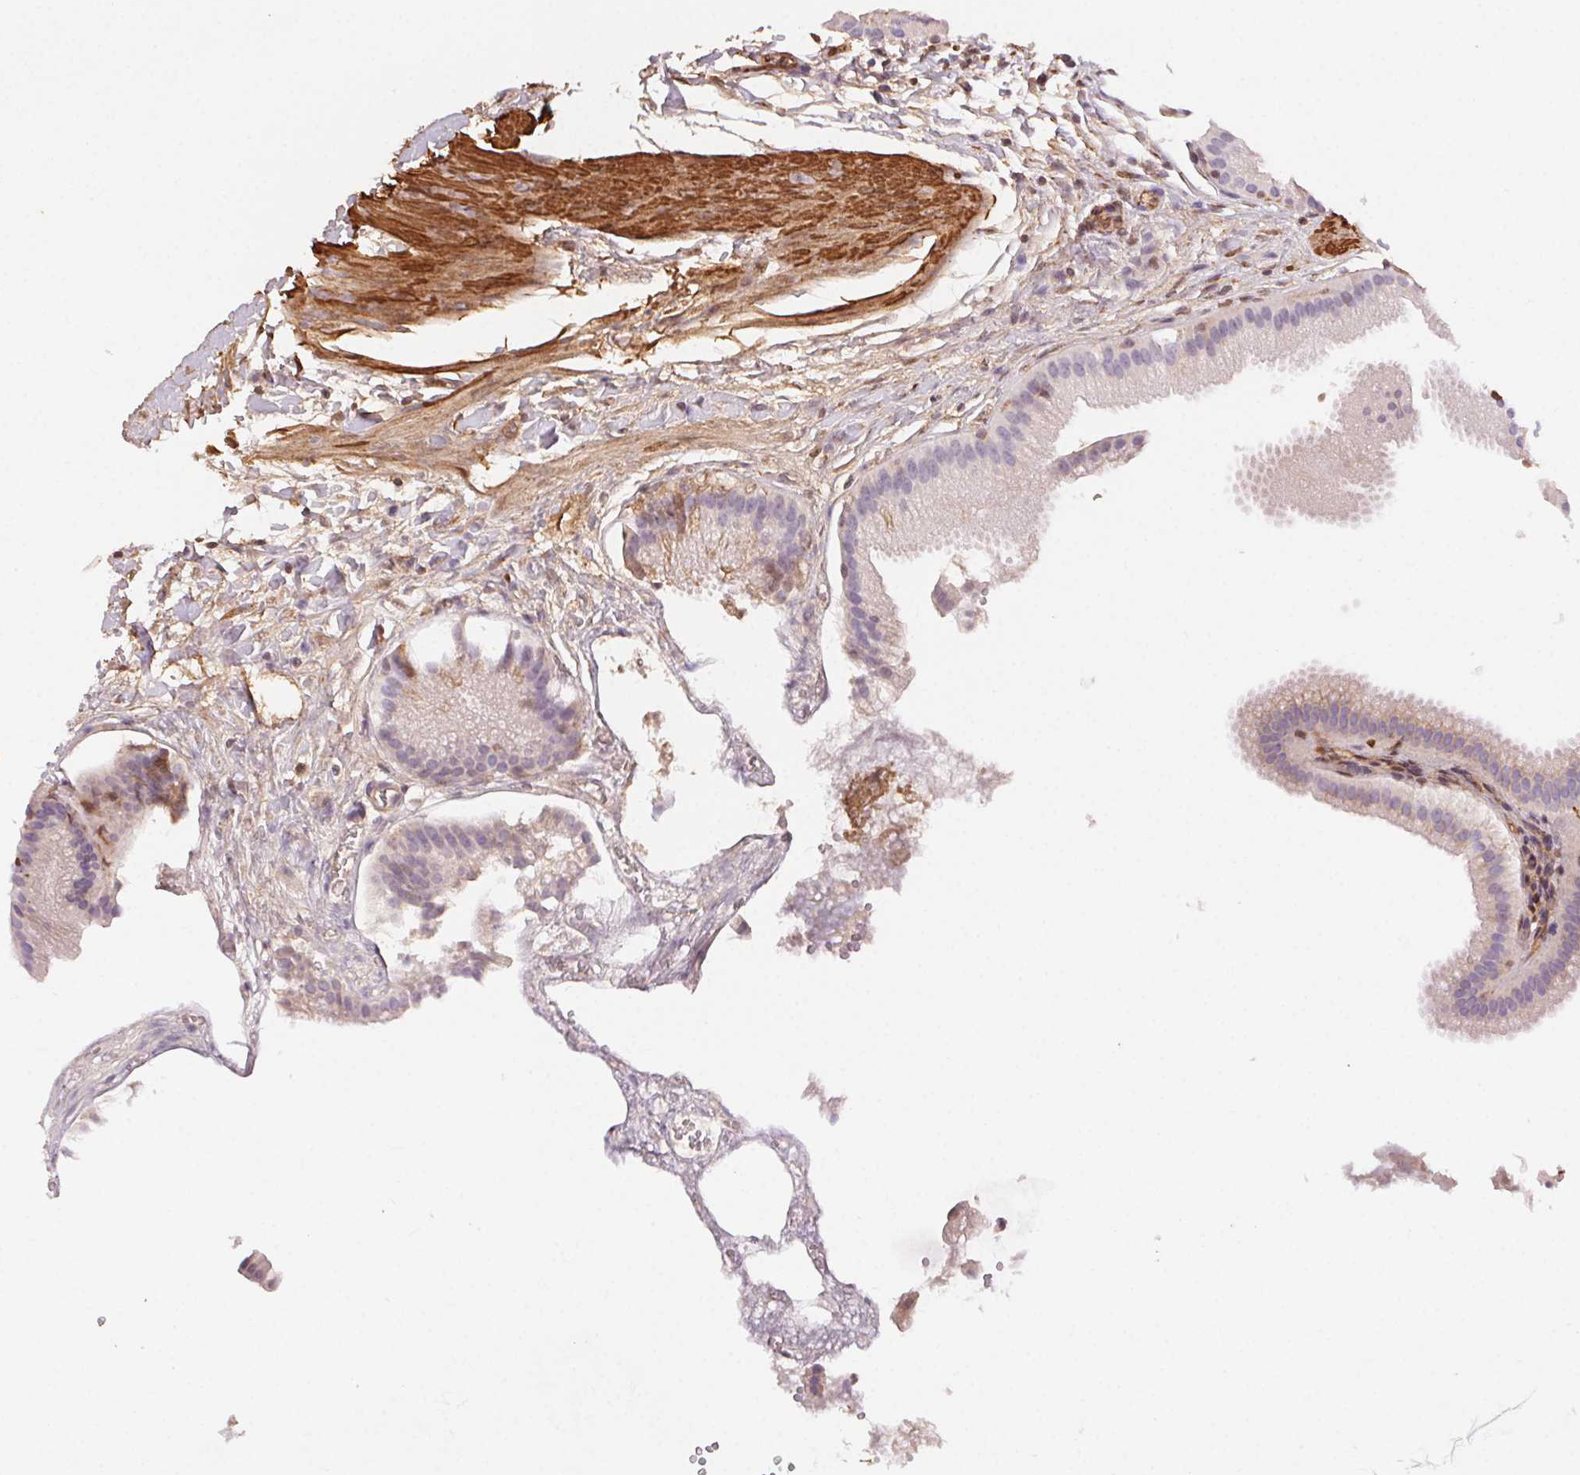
{"staining": {"intensity": "negative", "quantity": "none", "location": "none"}, "tissue": "gallbladder", "cell_type": "Glandular cells", "image_type": "normal", "snomed": [{"axis": "morphology", "description": "Normal tissue, NOS"}, {"axis": "topography", "description": "Gallbladder"}], "caption": "This is an immunohistochemistry (IHC) photomicrograph of benign gallbladder. There is no staining in glandular cells.", "gene": "GPX8", "patient": {"sex": "female", "age": 63}}